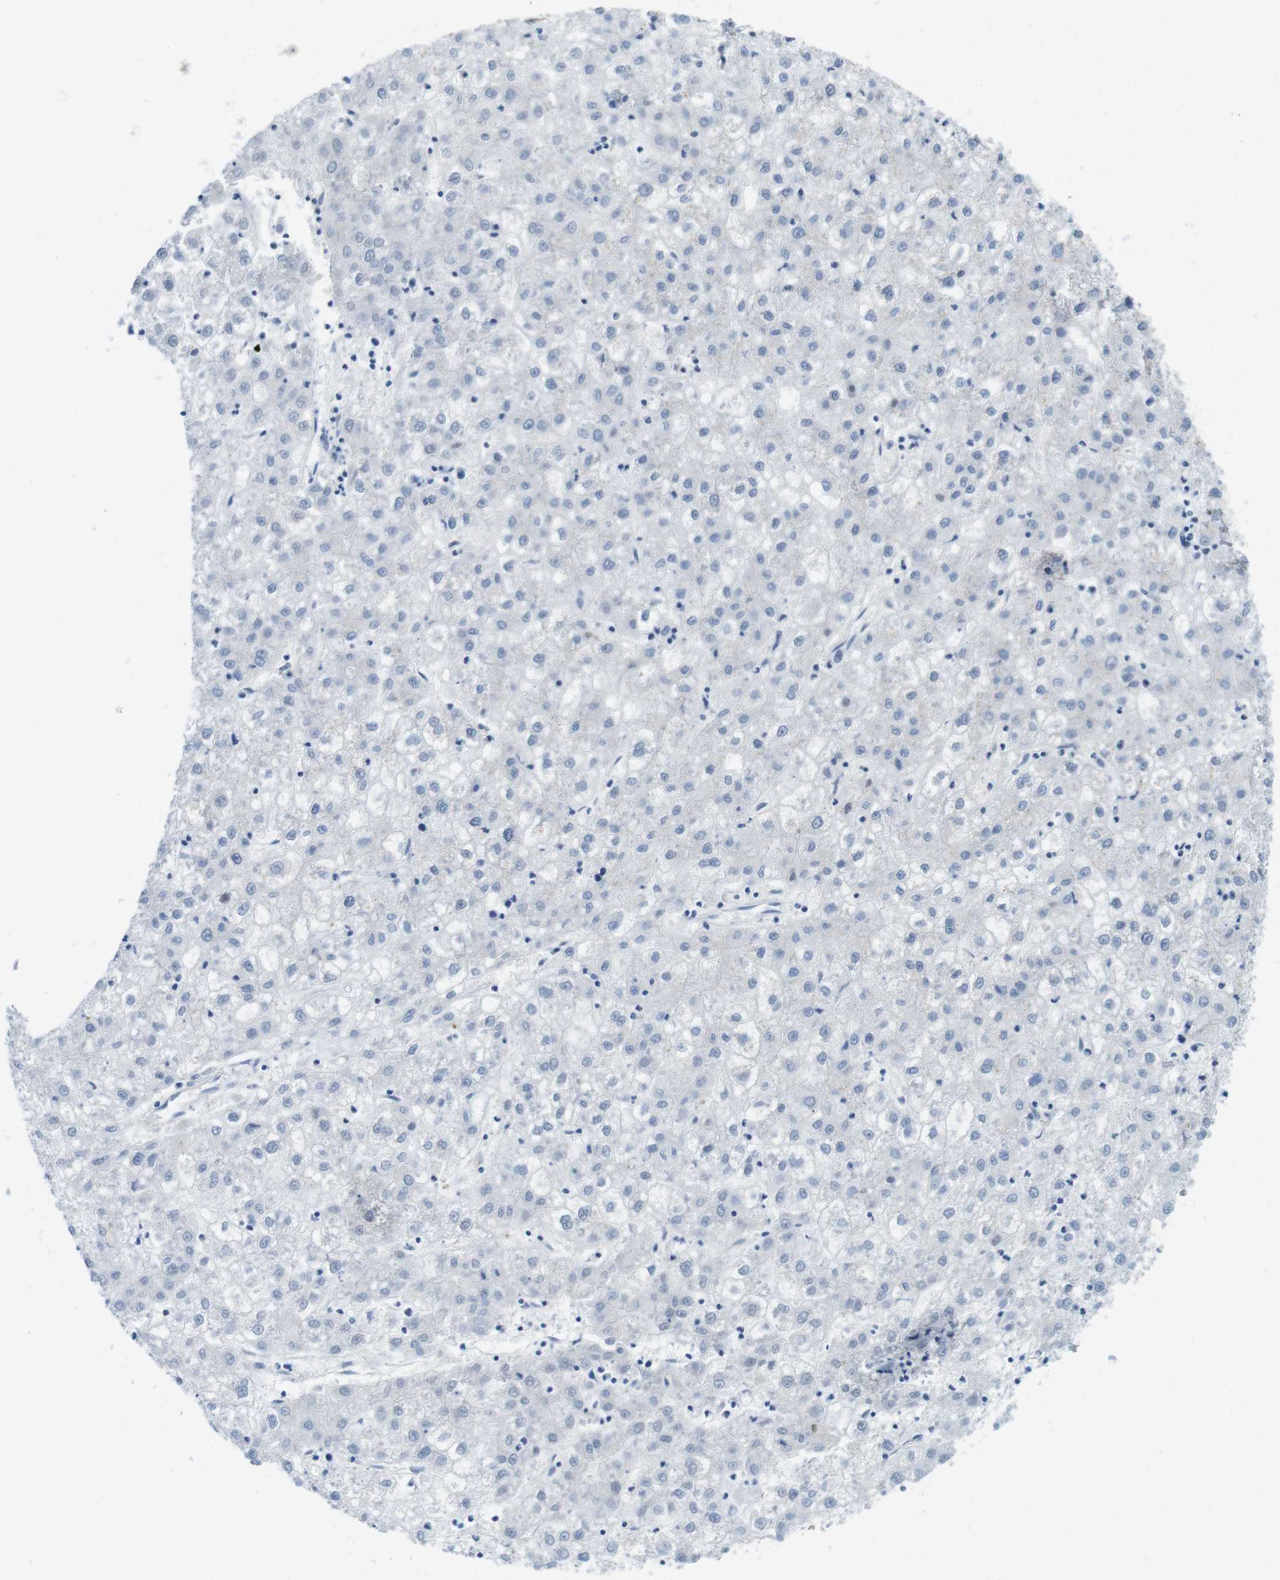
{"staining": {"intensity": "negative", "quantity": "none", "location": "none"}, "tissue": "liver cancer", "cell_type": "Tumor cells", "image_type": "cancer", "snomed": [{"axis": "morphology", "description": "Carcinoma, Hepatocellular, NOS"}, {"axis": "topography", "description": "Liver"}], "caption": "This is an IHC histopathology image of liver cancer. There is no expression in tumor cells.", "gene": "CASP2", "patient": {"sex": "male", "age": 72}}